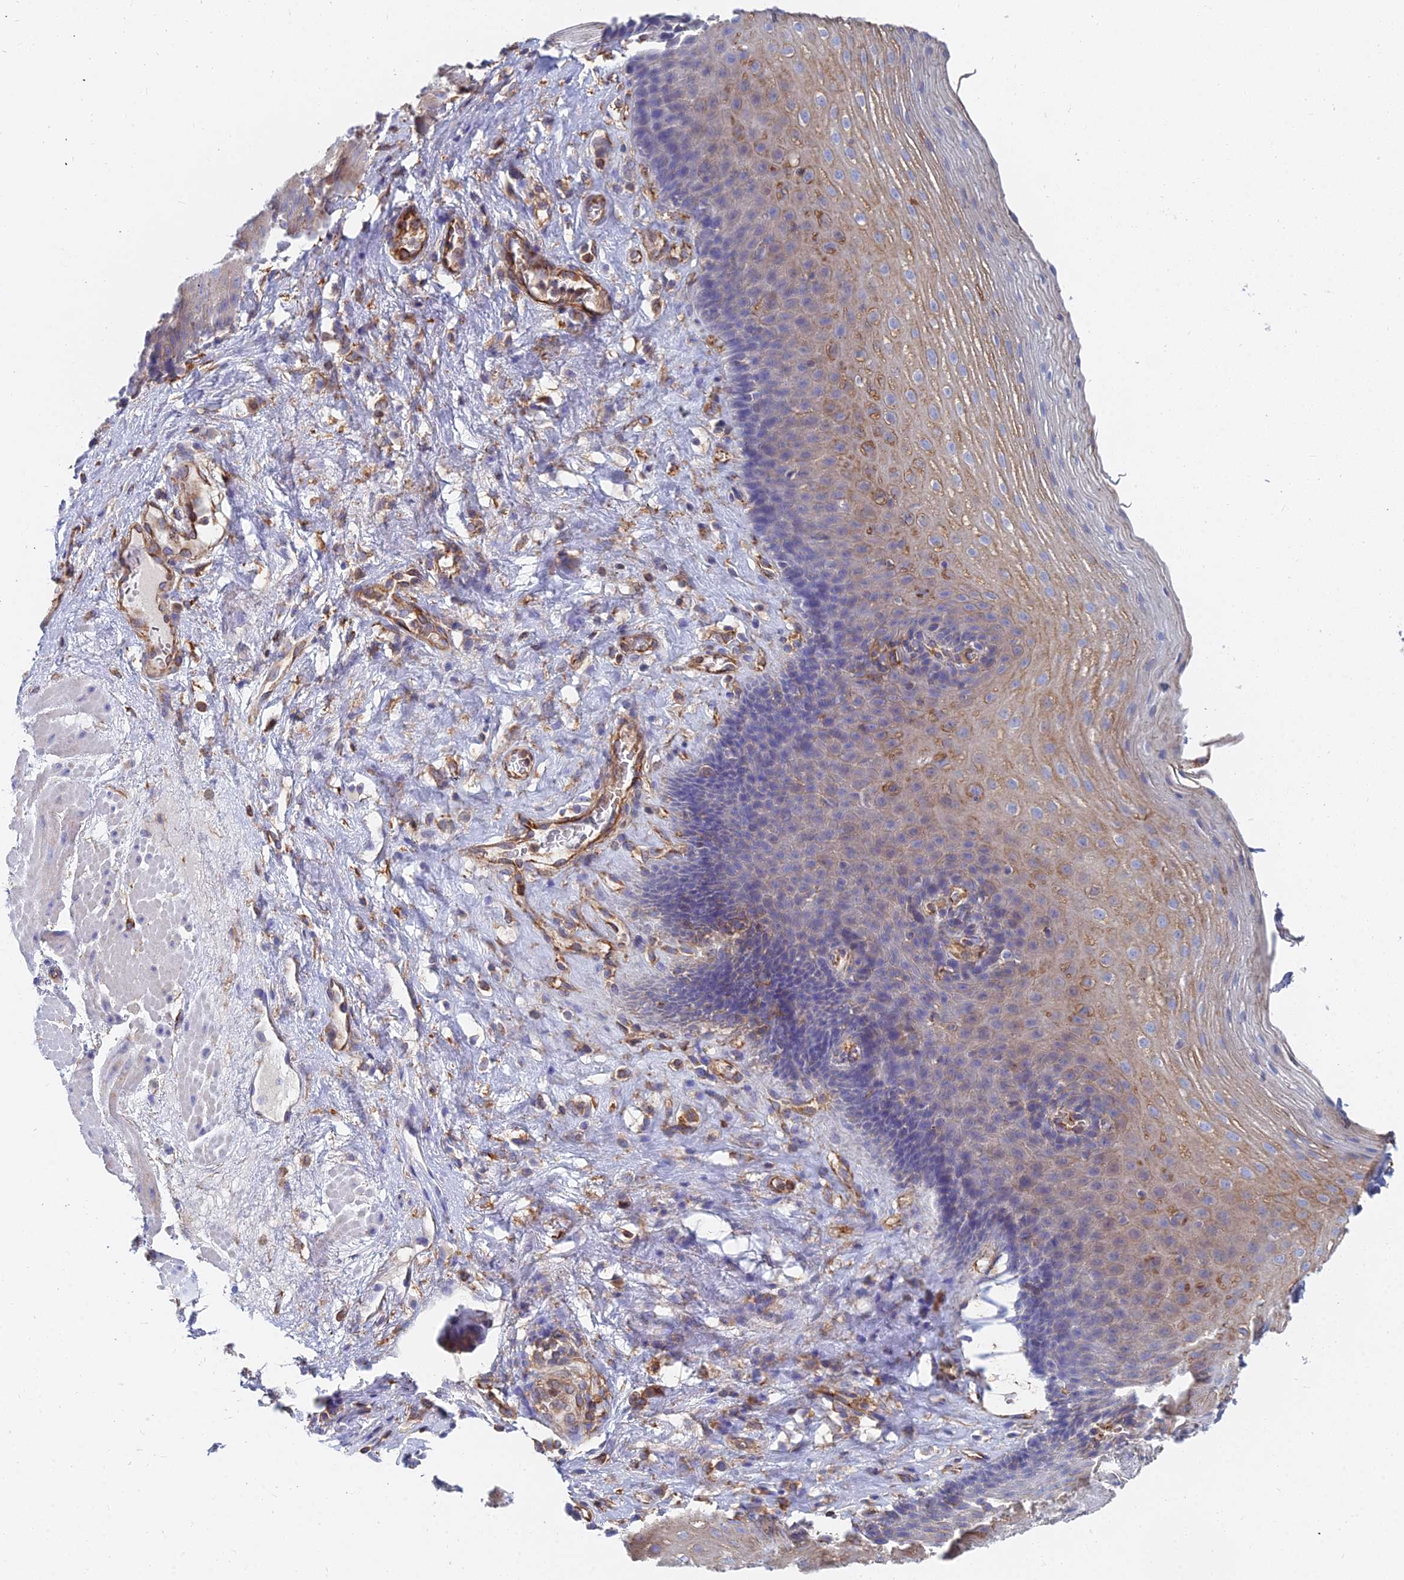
{"staining": {"intensity": "moderate", "quantity": "<25%", "location": "cytoplasmic/membranous"}, "tissue": "esophagus", "cell_type": "Squamous epithelial cells", "image_type": "normal", "snomed": [{"axis": "morphology", "description": "Normal tissue, NOS"}, {"axis": "topography", "description": "Esophagus"}], "caption": "Brown immunohistochemical staining in benign human esophagus exhibits moderate cytoplasmic/membranous expression in approximately <25% of squamous epithelial cells. (IHC, brightfield microscopy, high magnification).", "gene": "FFAR3", "patient": {"sex": "female", "age": 66}}